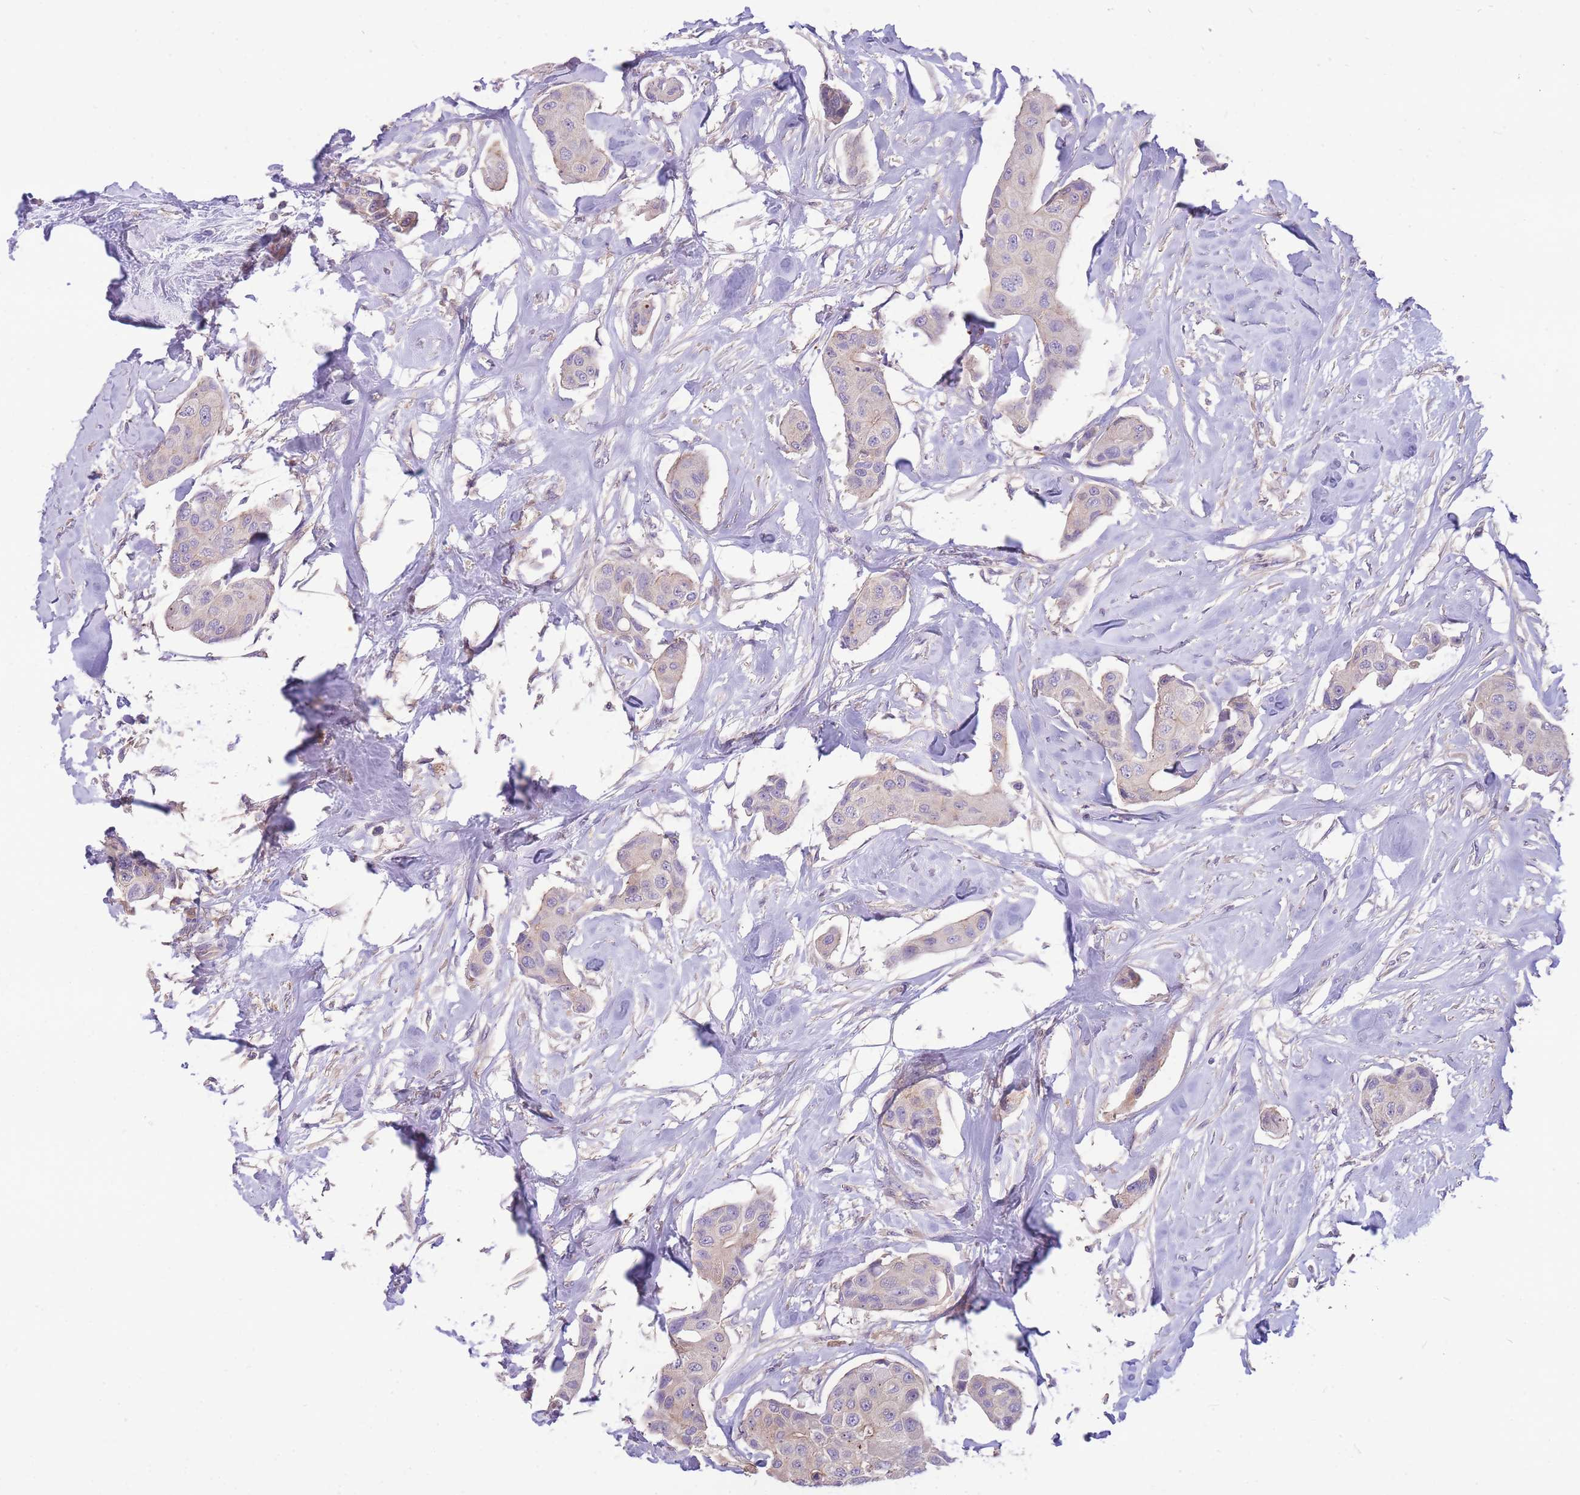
{"staining": {"intensity": "negative", "quantity": "none", "location": "none"}, "tissue": "breast cancer", "cell_type": "Tumor cells", "image_type": "cancer", "snomed": [{"axis": "morphology", "description": "Duct carcinoma"}, {"axis": "topography", "description": "Breast"}, {"axis": "topography", "description": "Lymph node"}], "caption": "Breast infiltrating ductal carcinoma was stained to show a protein in brown. There is no significant staining in tumor cells.", "gene": "OR5T1", "patient": {"sex": "female", "age": 80}}